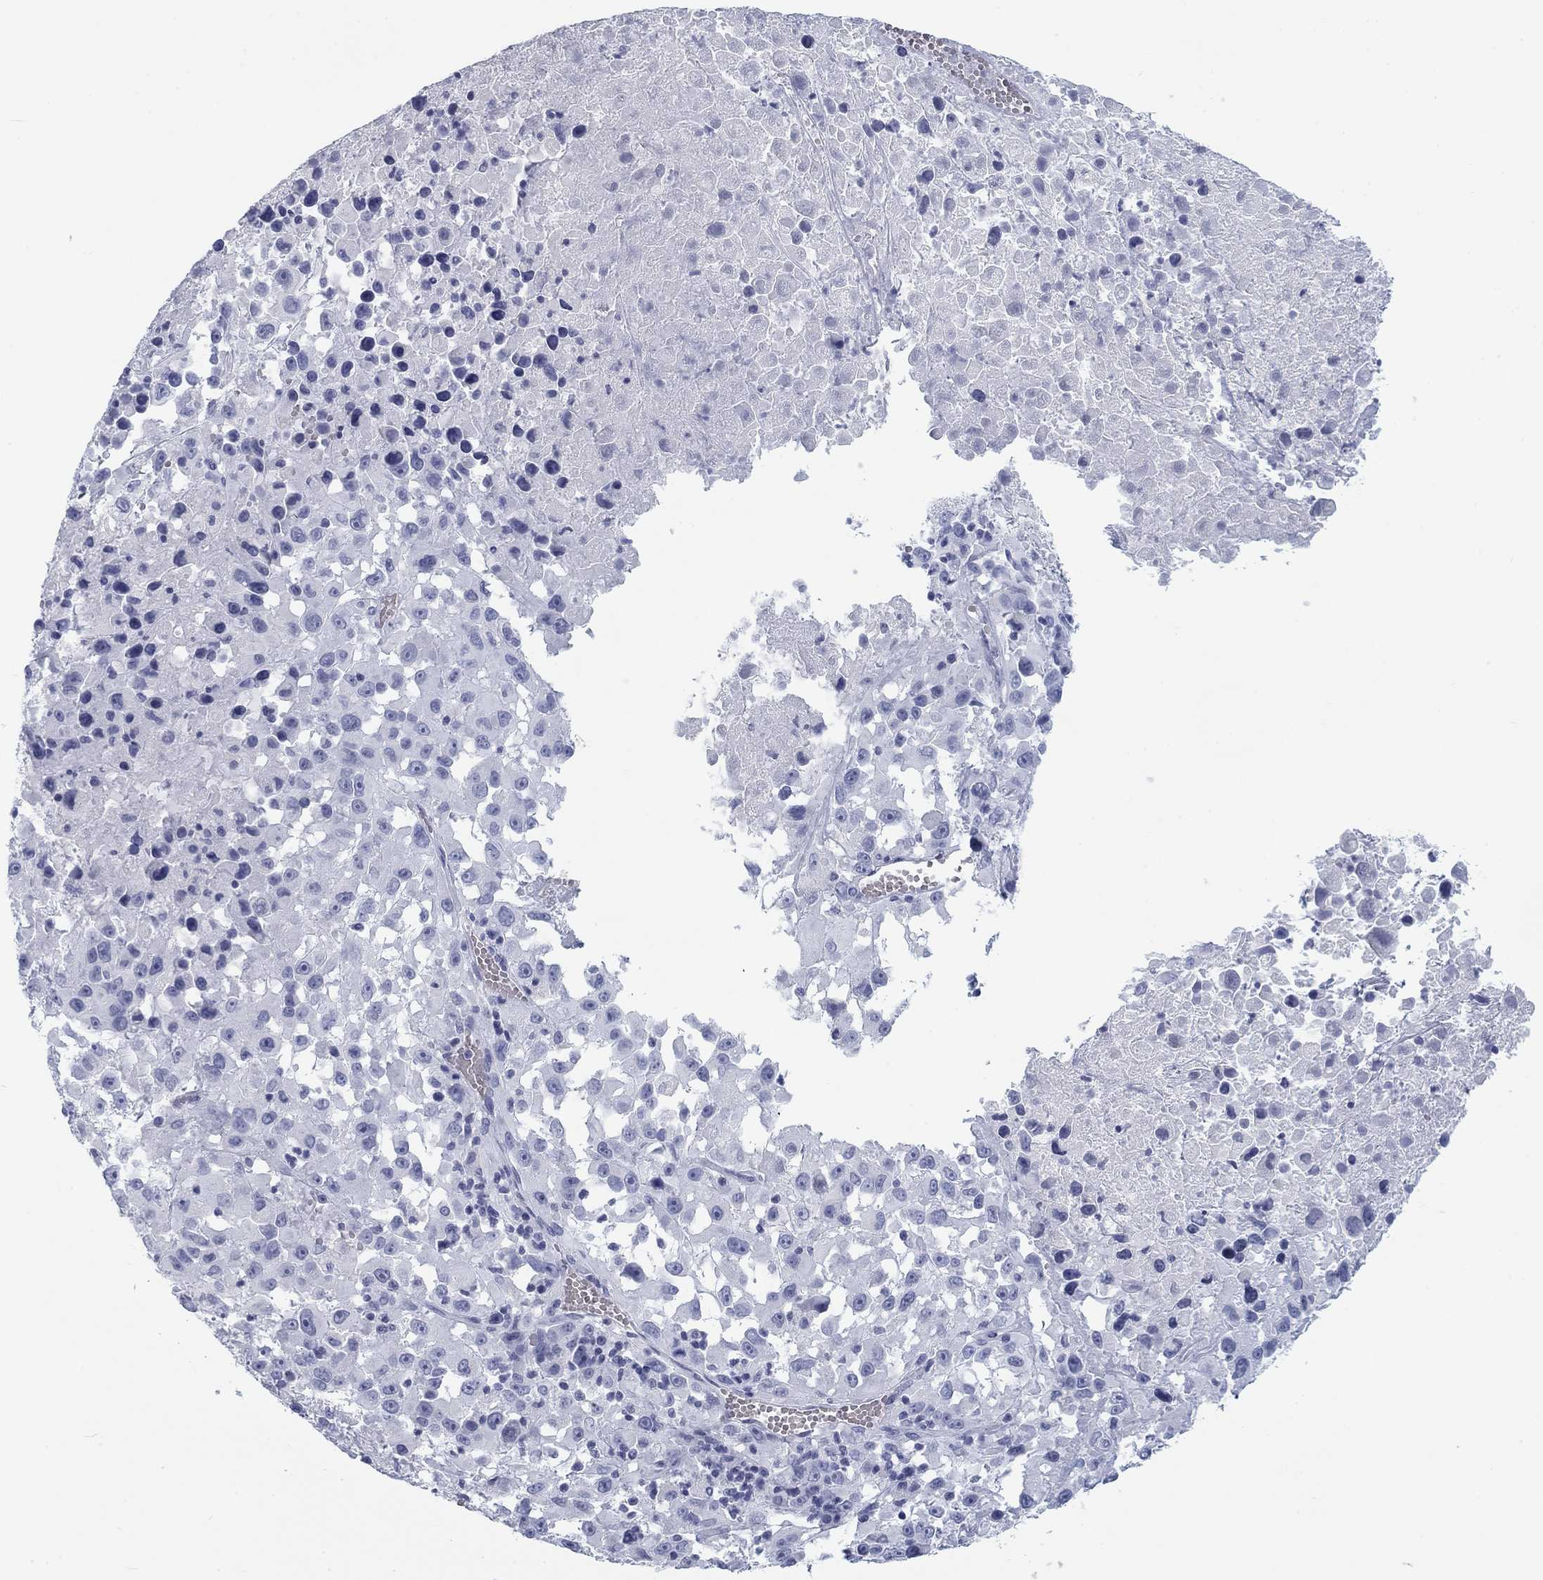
{"staining": {"intensity": "negative", "quantity": "none", "location": "none"}, "tissue": "melanoma", "cell_type": "Tumor cells", "image_type": "cancer", "snomed": [{"axis": "morphology", "description": "Malignant melanoma, Metastatic site"}, {"axis": "topography", "description": "Lymph node"}], "caption": "DAB immunohistochemical staining of human melanoma reveals no significant staining in tumor cells. The staining was performed using DAB (3,3'-diaminobenzidine) to visualize the protein expression in brown, while the nuclei were stained in blue with hematoxylin (Magnification: 20x).", "gene": "CALB1", "patient": {"sex": "male", "age": 50}}